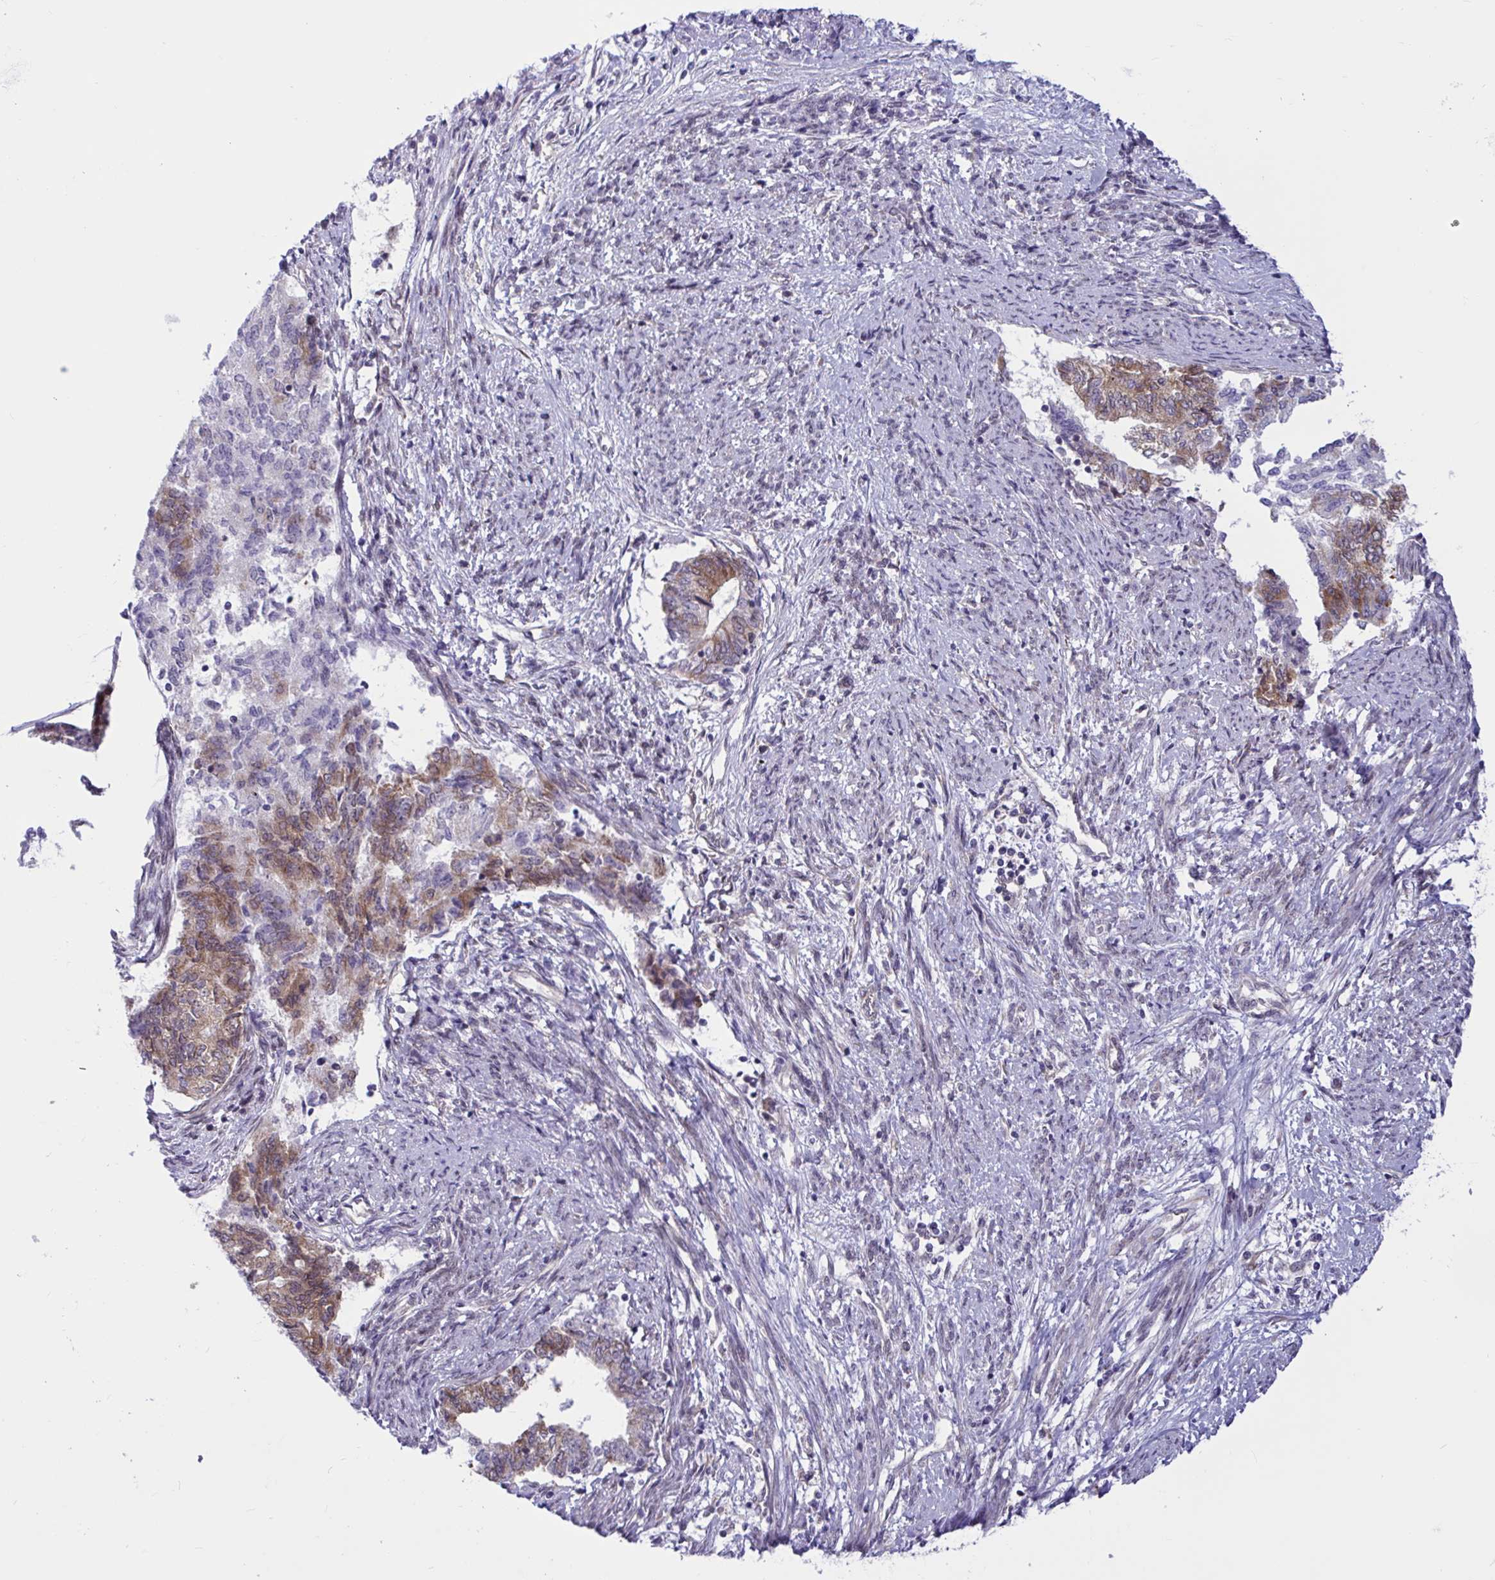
{"staining": {"intensity": "moderate", "quantity": "<25%", "location": "cytoplasmic/membranous"}, "tissue": "endometrial cancer", "cell_type": "Tumor cells", "image_type": "cancer", "snomed": [{"axis": "morphology", "description": "Adenocarcinoma, NOS"}, {"axis": "topography", "description": "Endometrium"}], "caption": "Human endometrial cancer stained with a protein marker reveals moderate staining in tumor cells.", "gene": "CAMLG", "patient": {"sex": "female", "age": 65}}